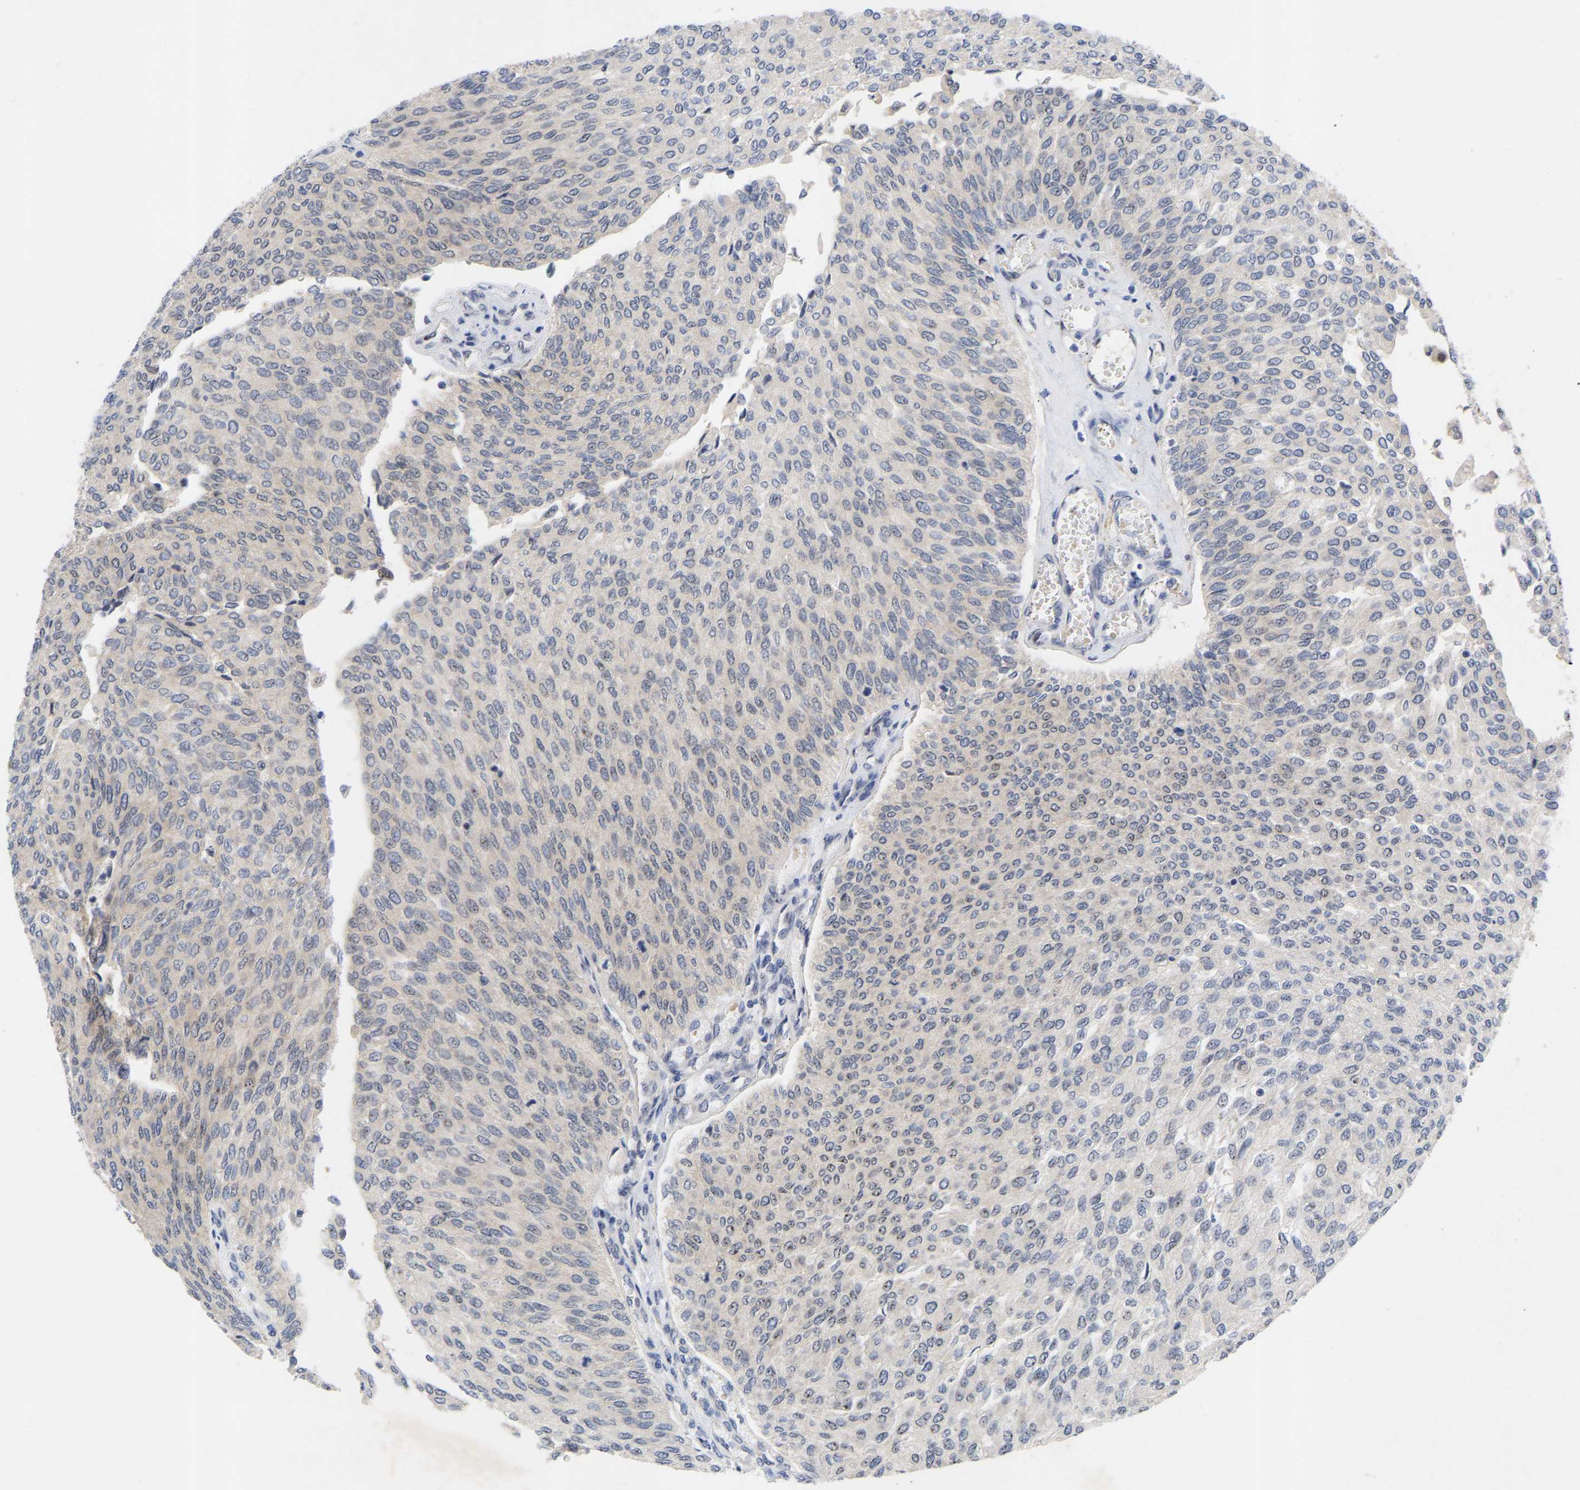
{"staining": {"intensity": "weak", "quantity": "<25%", "location": "cytoplasmic/membranous,nuclear"}, "tissue": "urothelial cancer", "cell_type": "Tumor cells", "image_type": "cancer", "snomed": [{"axis": "morphology", "description": "Urothelial carcinoma, Low grade"}, {"axis": "topography", "description": "Urinary bladder"}], "caption": "The photomicrograph shows no significant positivity in tumor cells of urothelial cancer.", "gene": "NLE1", "patient": {"sex": "female", "age": 79}}